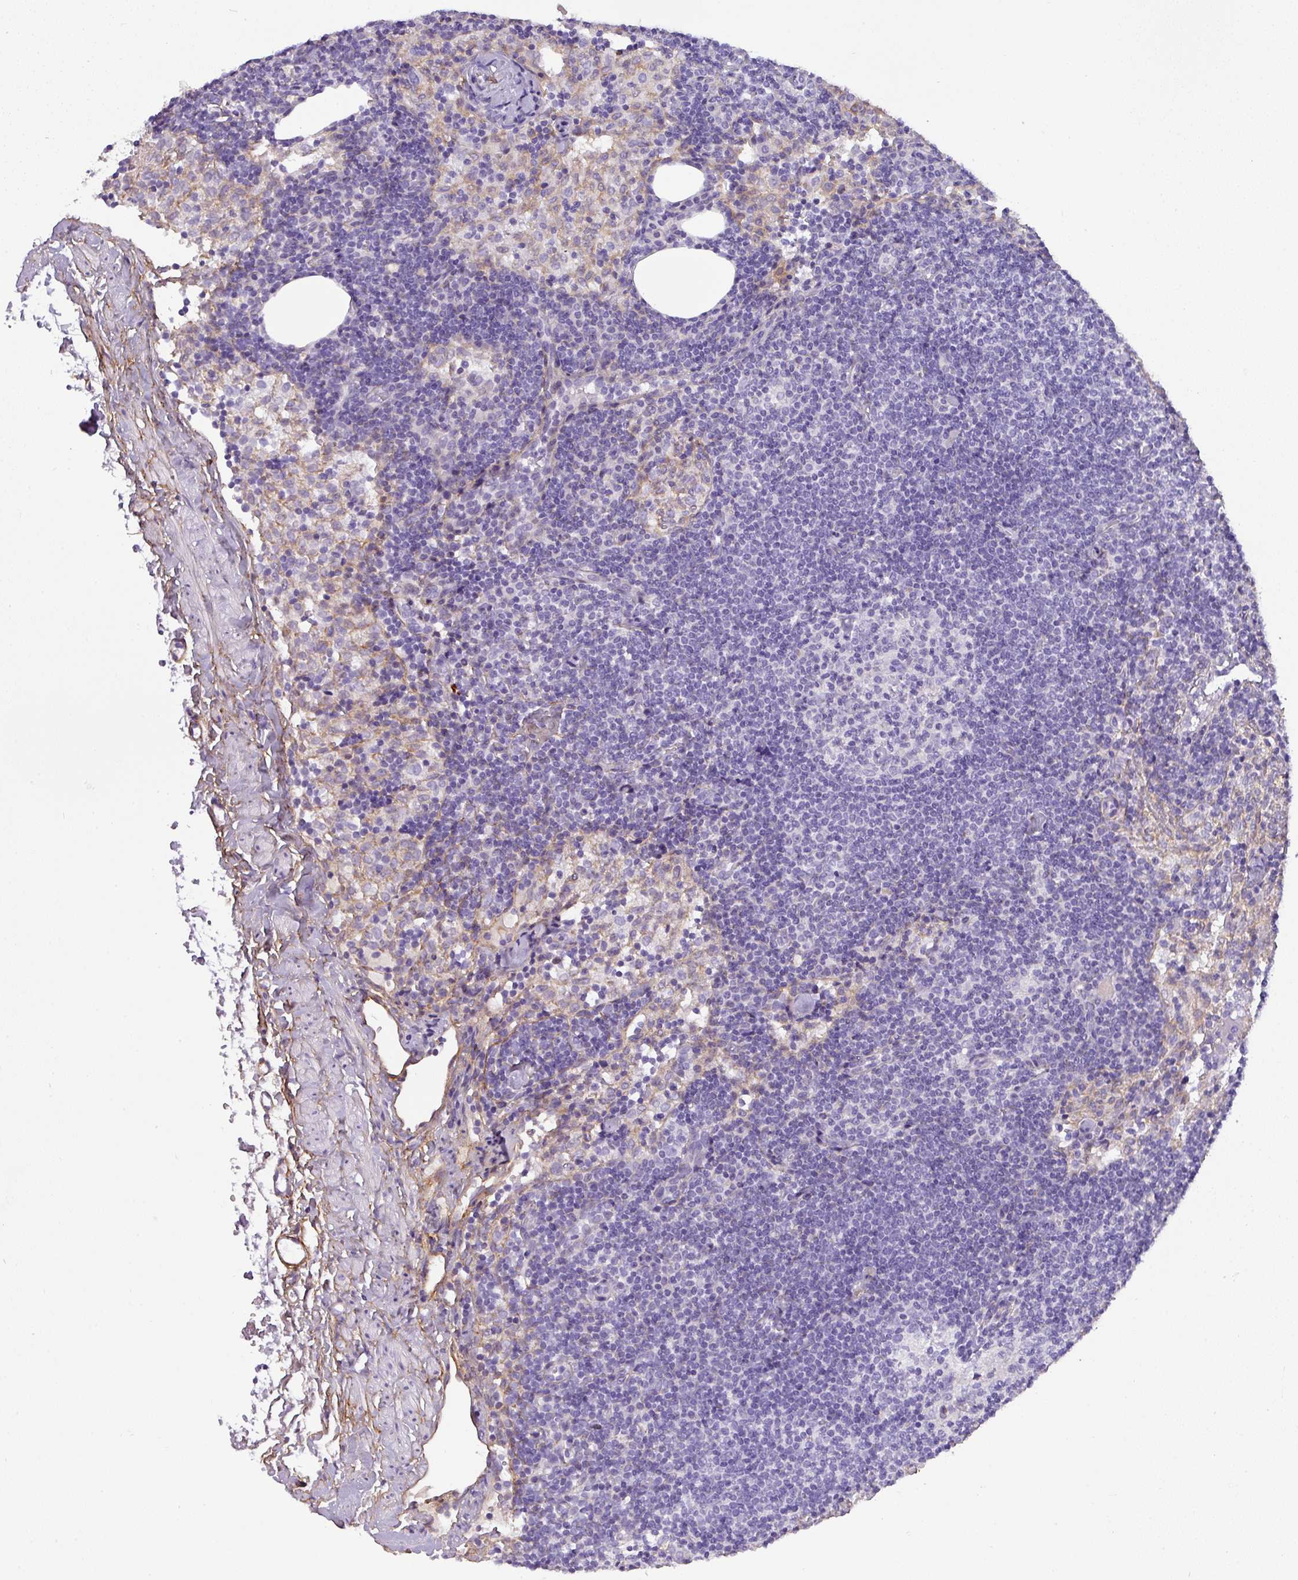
{"staining": {"intensity": "negative", "quantity": "none", "location": "none"}, "tissue": "lymph node", "cell_type": "Germinal center cells", "image_type": "normal", "snomed": [{"axis": "morphology", "description": "Normal tissue, NOS"}, {"axis": "topography", "description": "Lymph node"}], "caption": "A high-resolution image shows IHC staining of unremarkable lymph node, which displays no significant positivity in germinal center cells. (DAB IHC with hematoxylin counter stain).", "gene": "PARD6G", "patient": {"sex": "female", "age": 52}}